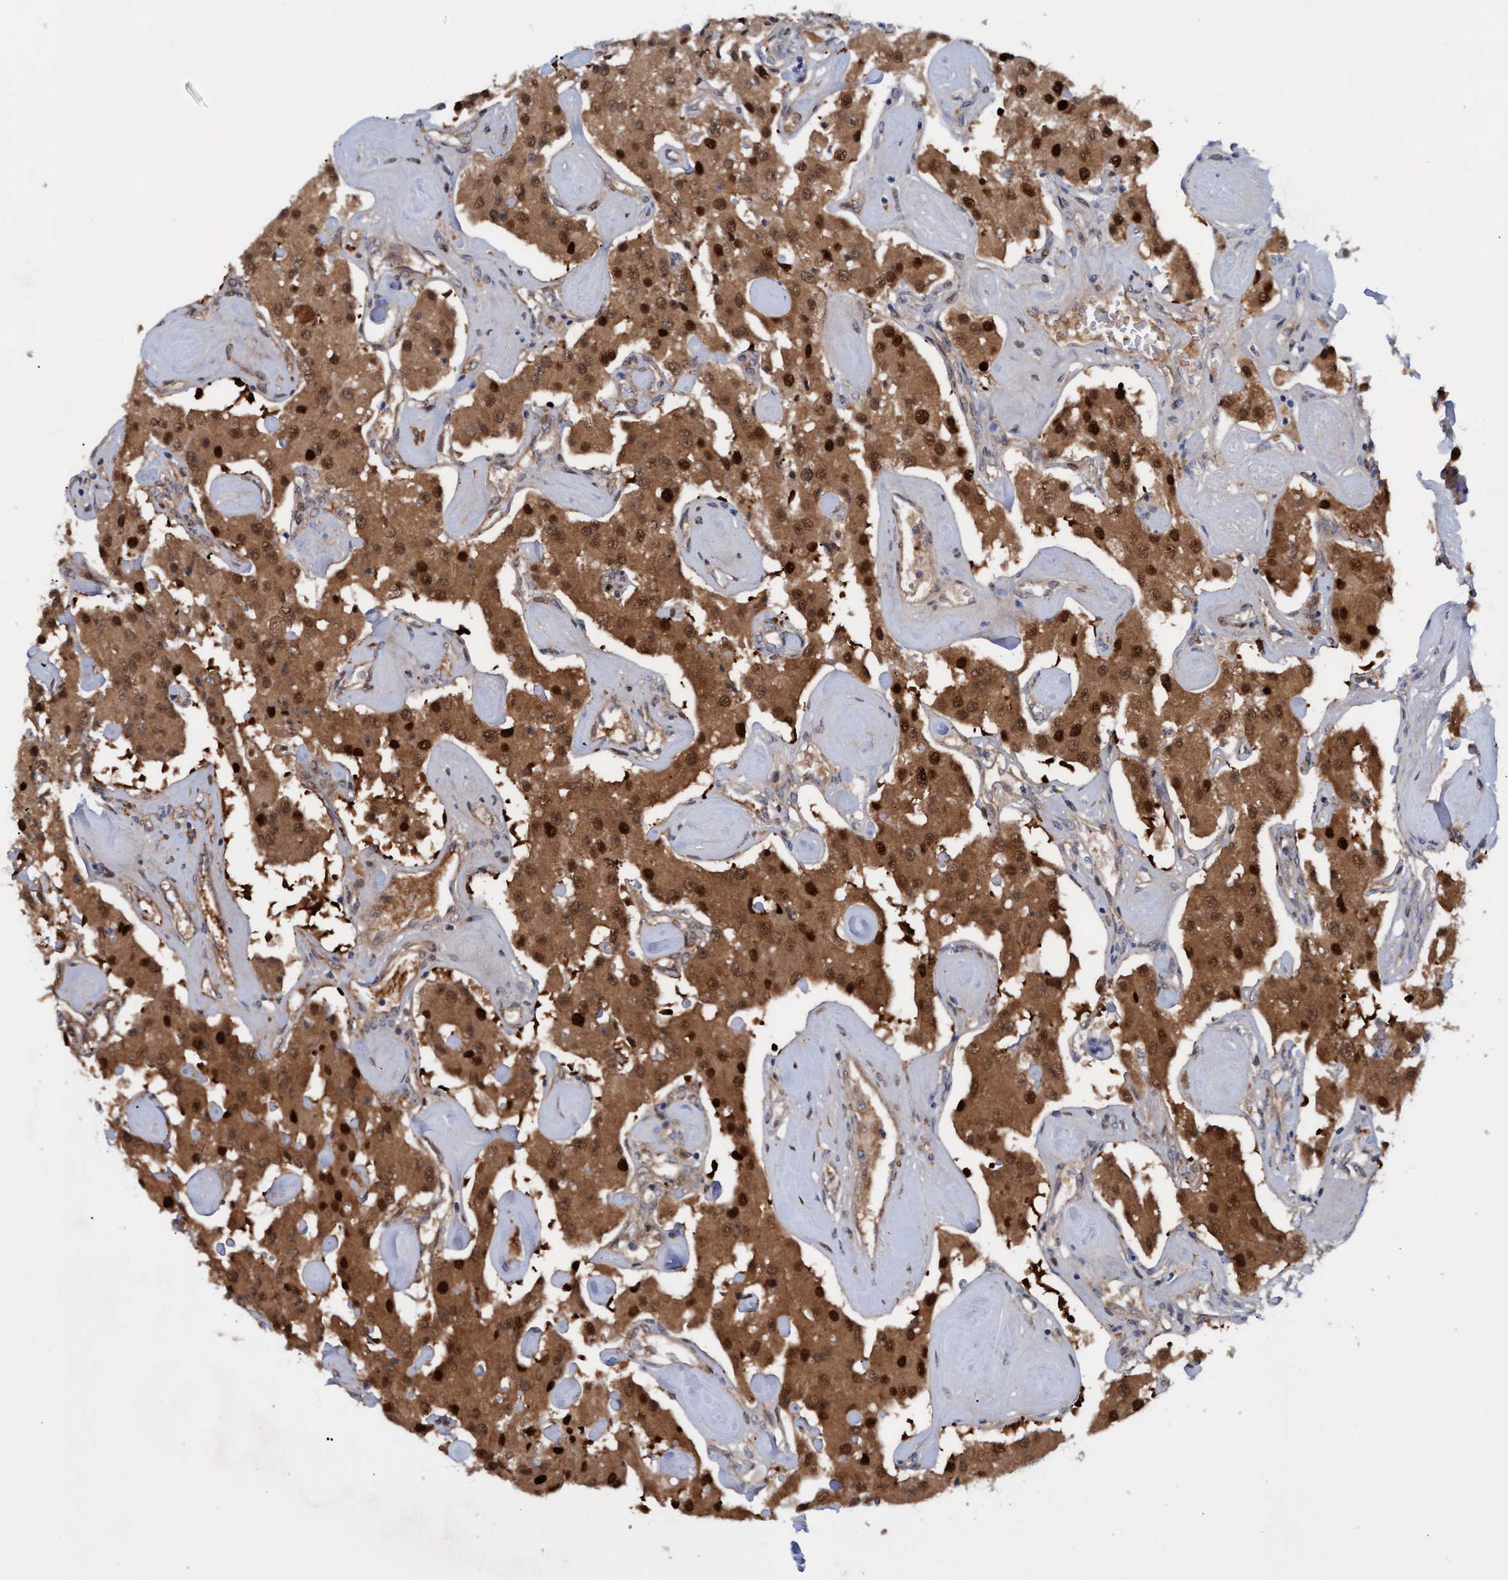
{"staining": {"intensity": "strong", "quantity": ">75%", "location": "cytoplasmic/membranous,nuclear"}, "tissue": "carcinoid", "cell_type": "Tumor cells", "image_type": "cancer", "snomed": [{"axis": "morphology", "description": "Carcinoid, malignant, NOS"}, {"axis": "topography", "description": "Pancreas"}], "caption": "A brown stain highlights strong cytoplasmic/membranous and nuclear staining of a protein in carcinoid tumor cells.", "gene": "PINX1", "patient": {"sex": "male", "age": 41}}